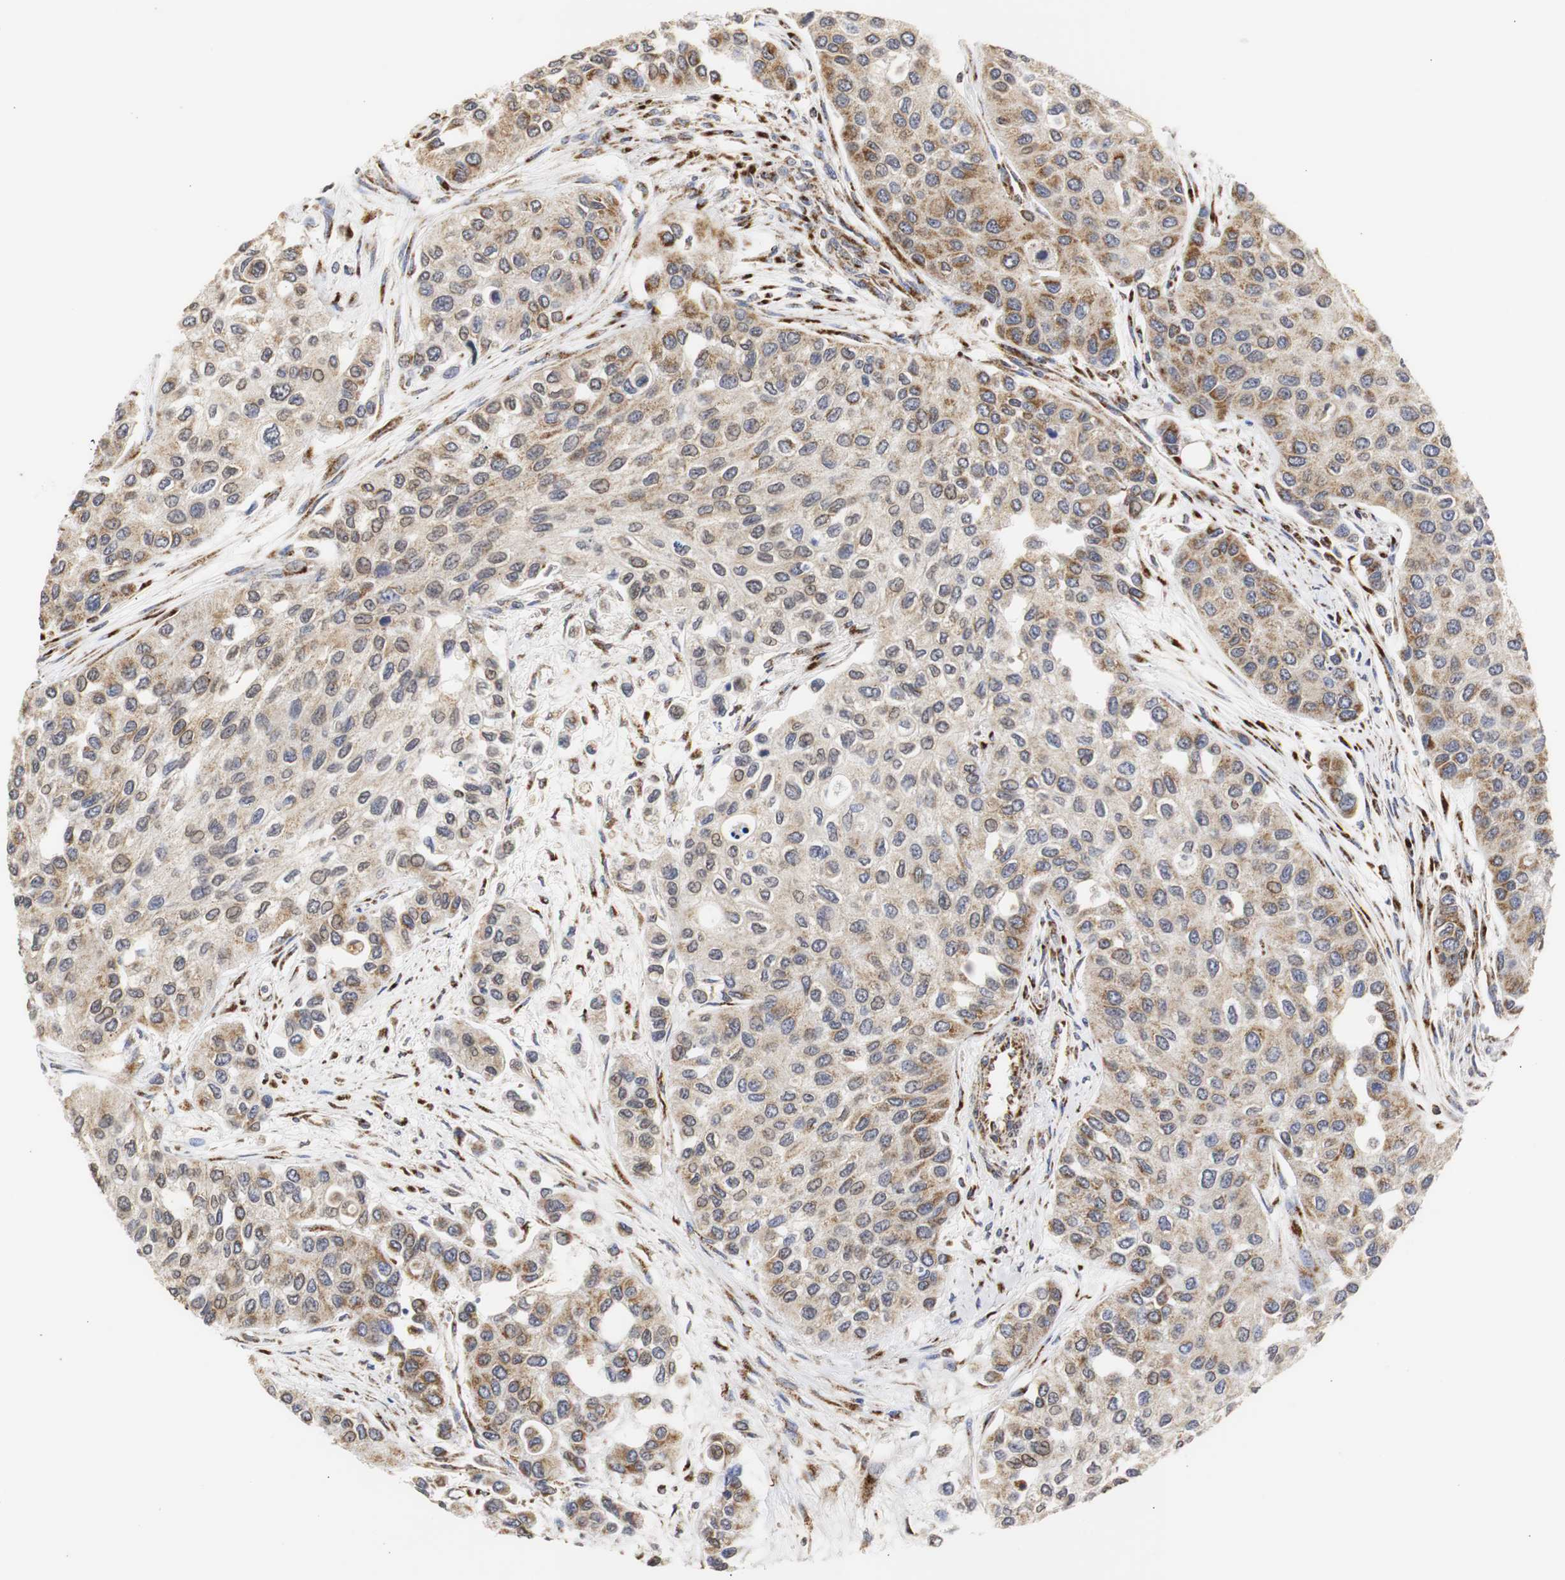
{"staining": {"intensity": "moderate", "quantity": "25%-75%", "location": "cytoplasmic/membranous"}, "tissue": "urothelial cancer", "cell_type": "Tumor cells", "image_type": "cancer", "snomed": [{"axis": "morphology", "description": "Urothelial carcinoma, High grade"}, {"axis": "topography", "description": "Urinary bladder"}], "caption": "Urothelial cancer was stained to show a protein in brown. There is medium levels of moderate cytoplasmic/membranous positivity in about 25%-75% of tumor cells.", "gene": "HSD17B10", "patient": {"sex": "female", "age": 56}}